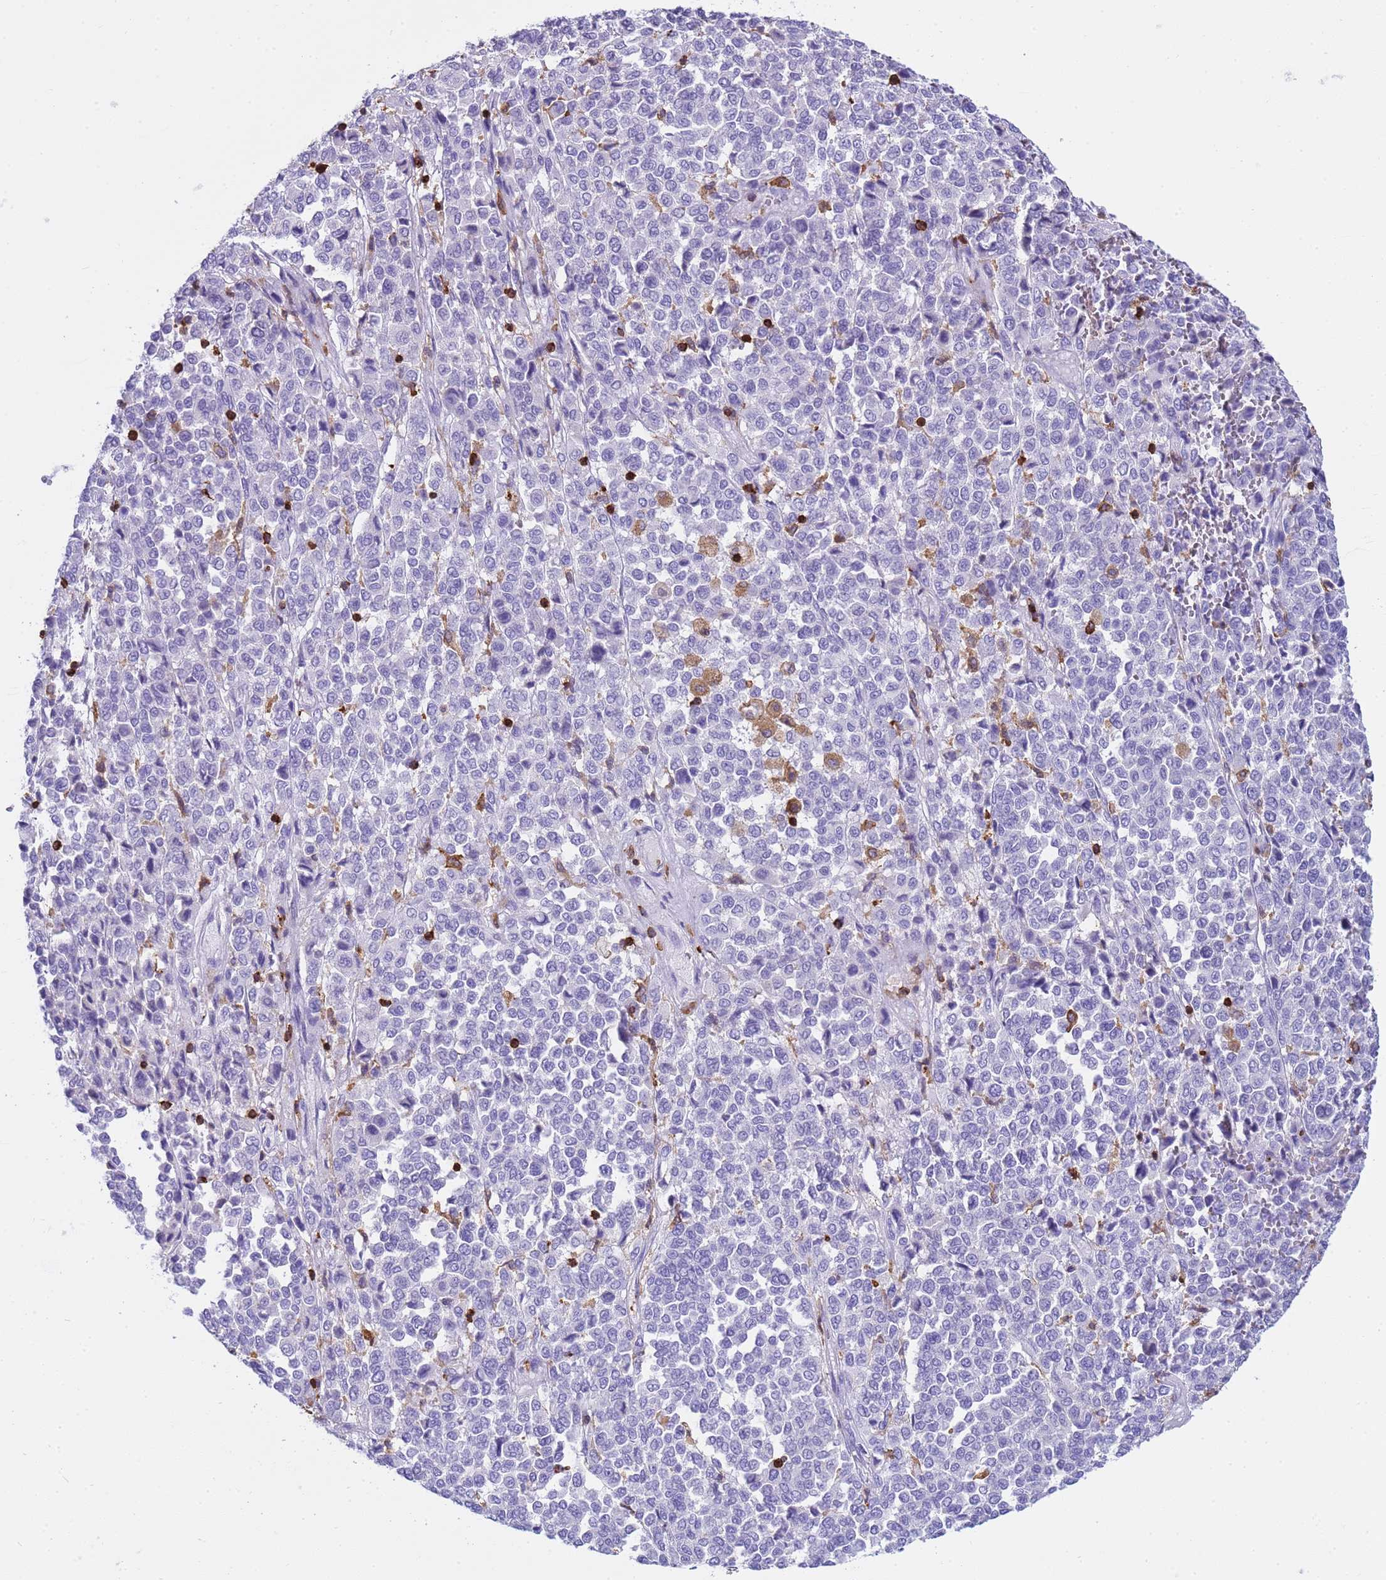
{"staining": {"intensity": "negative", "quantity": "none", "location": "none"}, "tissue": "melanoma", "cell_type": "Tumor cells", "image_type": "cancer", "snomed": [{"axis": "morphology", "description": "Malignant melanoma, Metastatic site"}, {"axis": "topography", "description": "Pancreas"}], "caption": "The histopathology image reveals no significant positivity in tumor cells of malignant melanoma (metastatic site). (IHC, brightfield microscopy, high magnification).", "gene": "IRF5", "patient": {"sex": "female", "age": 30}}